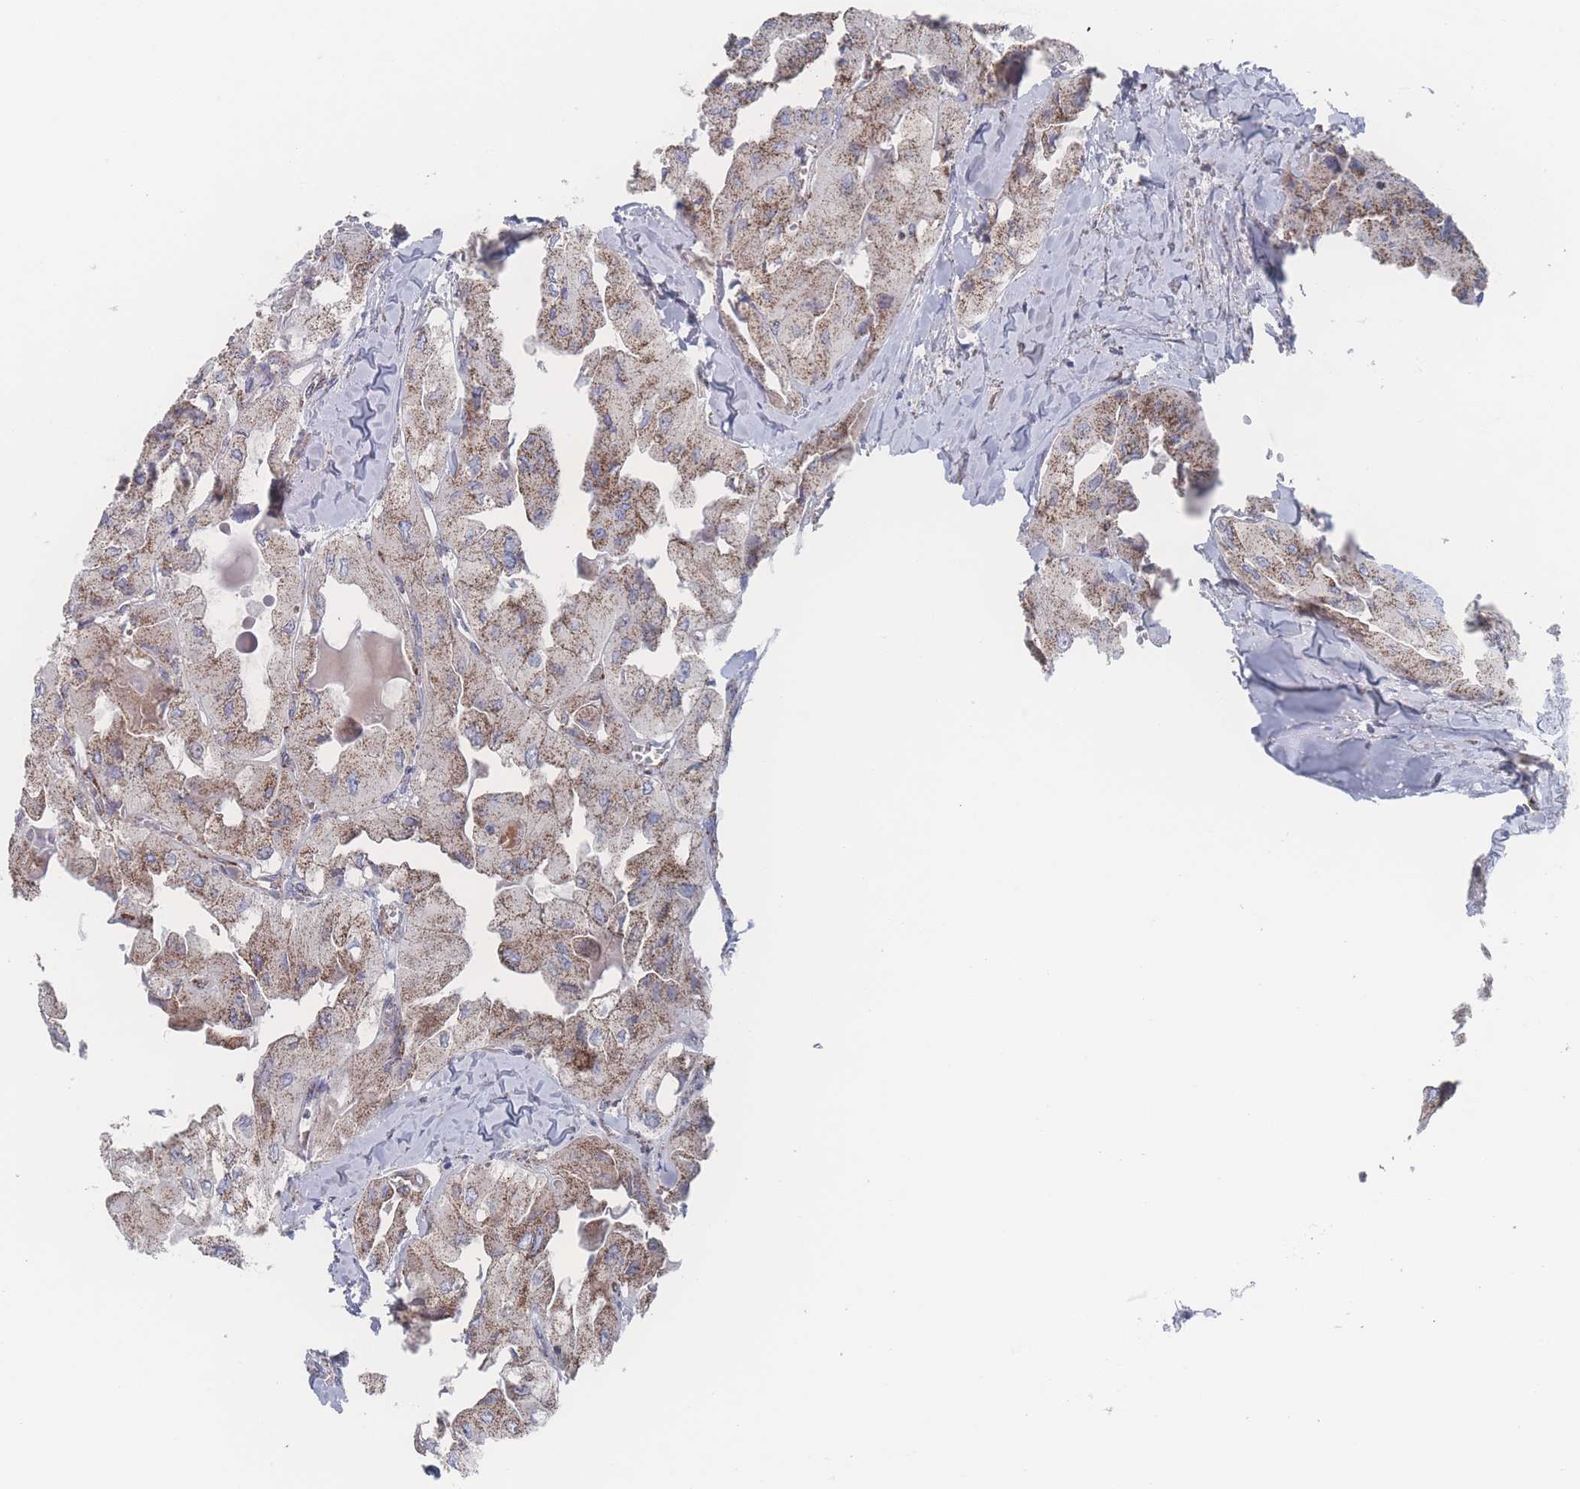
{"staining": {"intensity": "moderate", "quantity": ">75%", "location": "cytoplasmic/membranous"}, "tissue": "thyroid cancer", "cell_type": "Tumor cells", "image_type": "cancer", "snomed": [{"axis": "morphology", "description": "Normal tissue, NOS"}, {"axis": "morphology", "description": "Papillary adenocarcinoma, NOS"}, {"axis": "topography", "description": "Thyroid gland"}], "caption": "IHC histopathology image of neoplastic tissue: thyroid cancer (papillary adenocarcinoma) stained using IHC reveals medium levels of moderate protein expression localized specifically in the cytoplasmic/membranous of tumor cells, appearing as a cytoplasmic/membranous brown color.", "gene": "PEX14", "patient": {"sex": "female", "age": 59}}